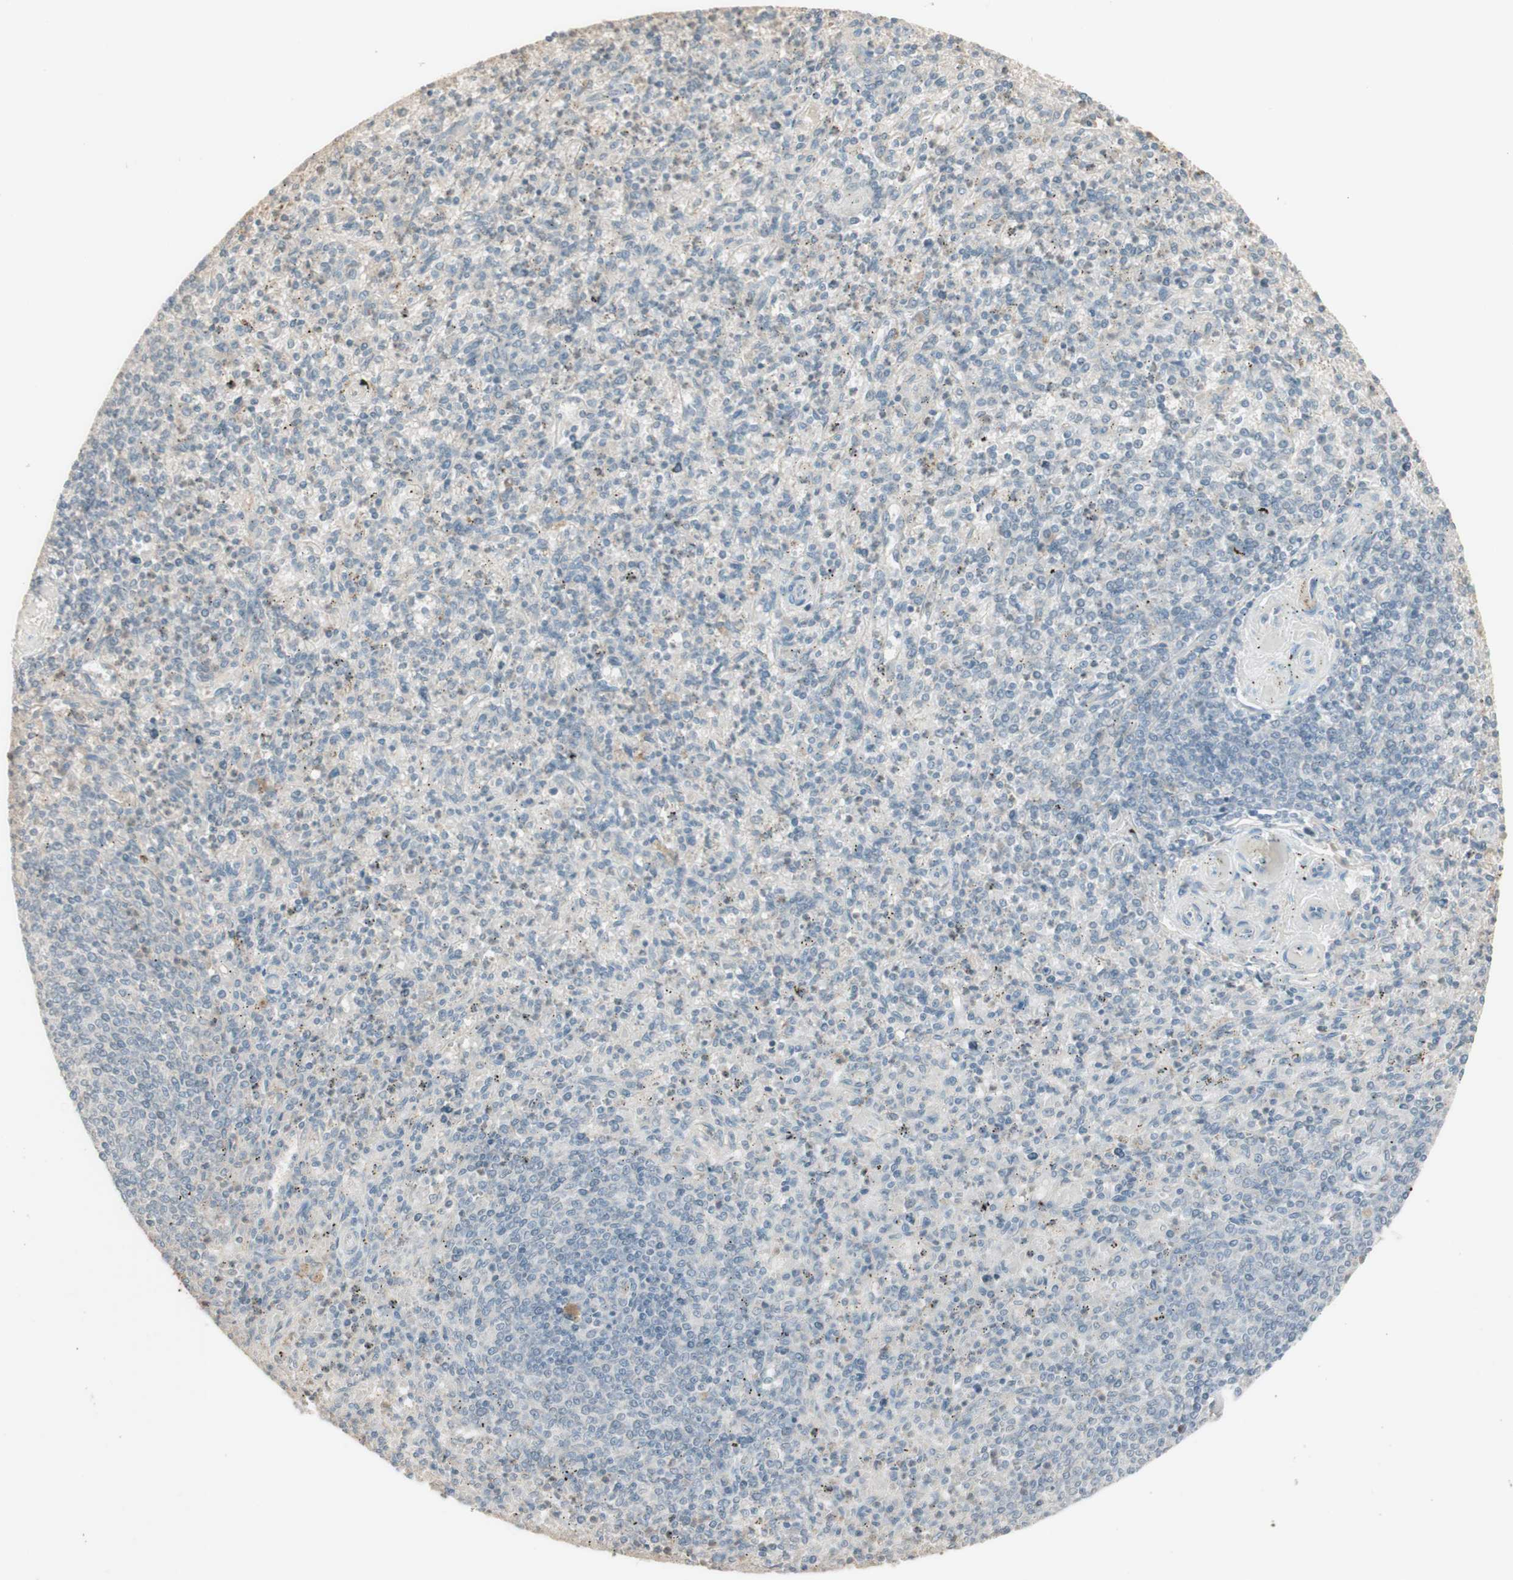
{"staining": {"intensity": "negative", "quantity": "none", "location": "none"}, "tissue": "spleen", "cell_type": "Cells in red pulp", "image_type": "normal", "snomed": [{"axis": "morphology", "description": "Normal tissue, NOS"}, {"axis": "topography", "description": "Spleen"}], "caption": "Human spleen stained for a protein using immunohistochemistry (IHC) reveals no positivity in cells in red pulp.", "gene": "IFNG", "patient": {"sex": "male", "age": 72}}